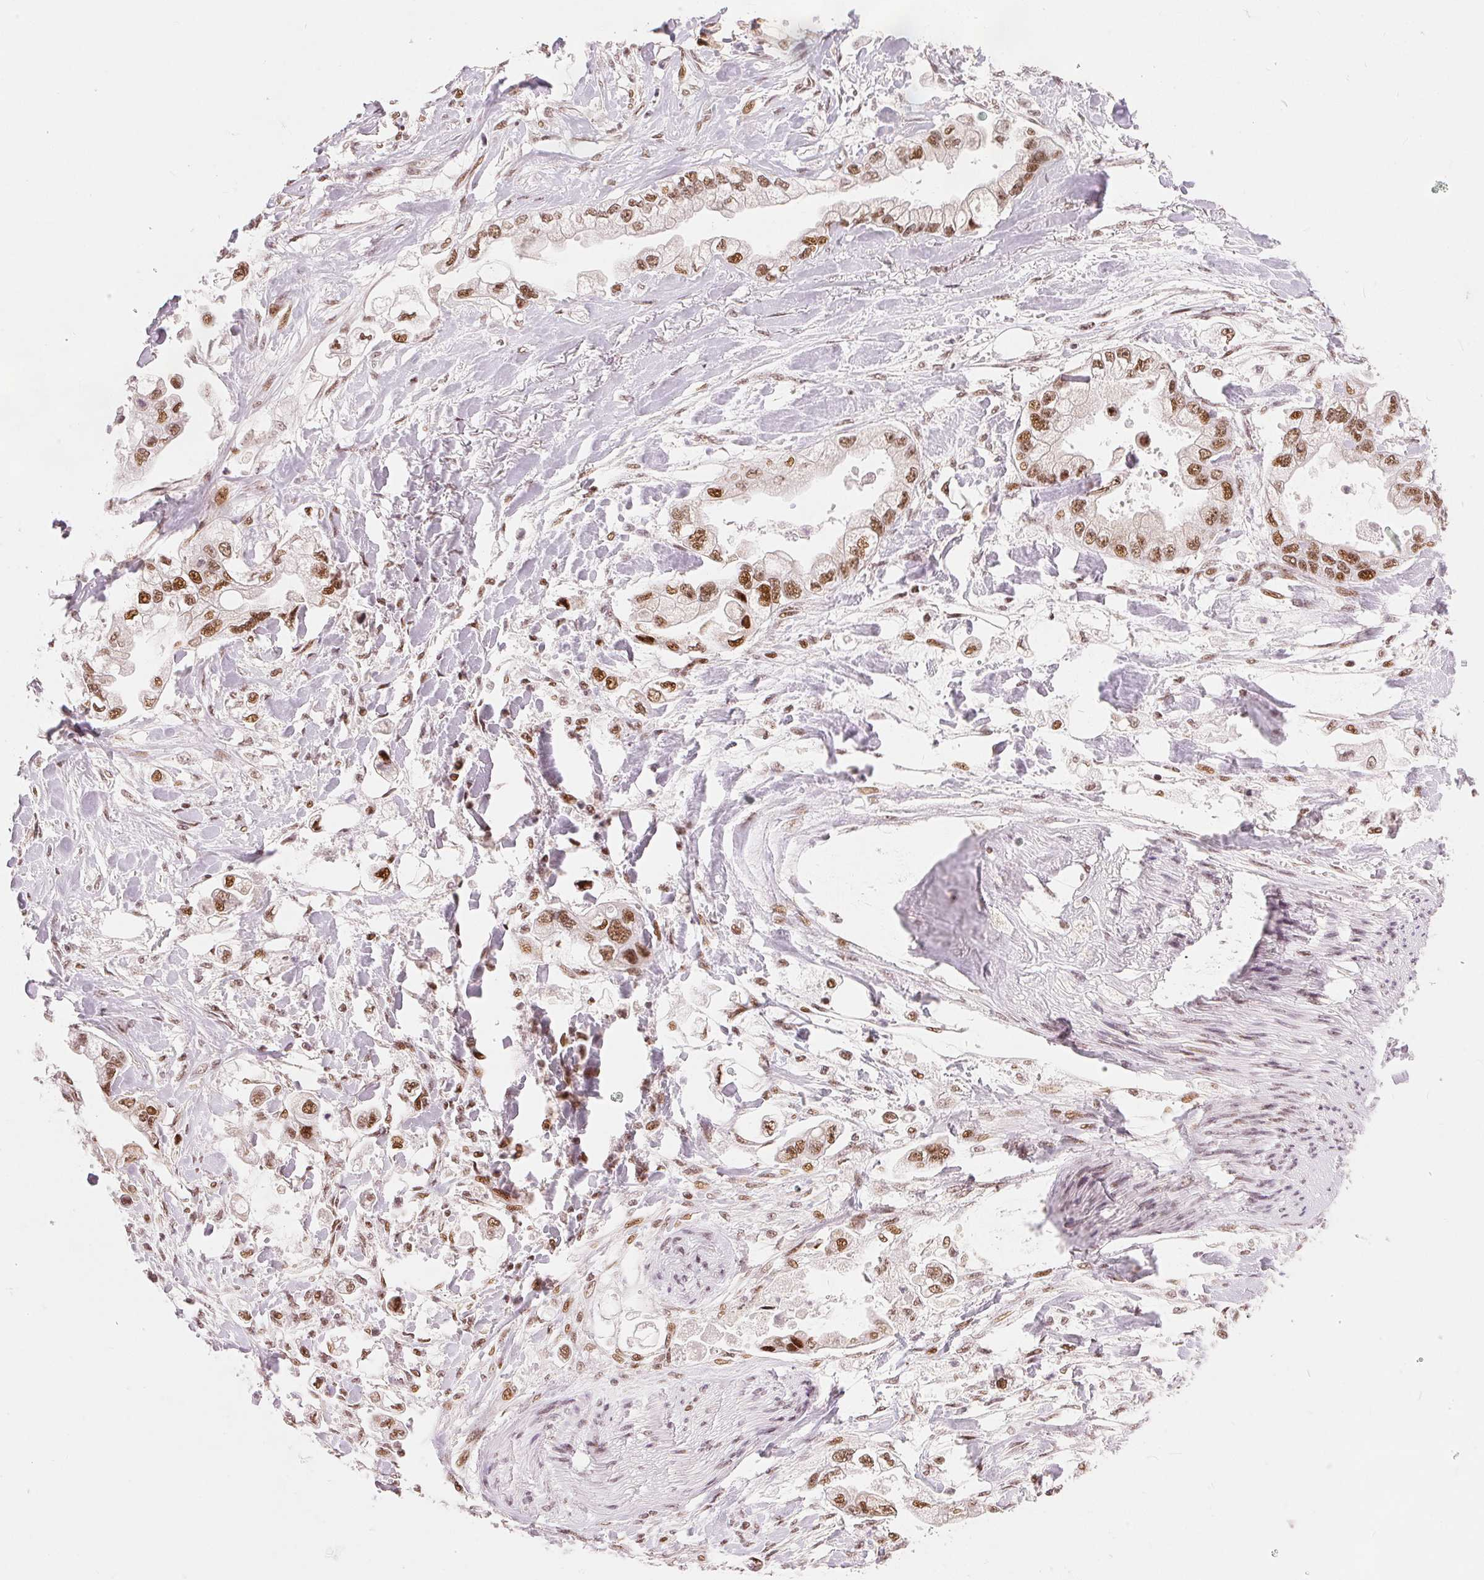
{"staining": {"intensity": "moderate", "quantity": ">75%", "location": "nuclear"}, "tissue": "stomach cancer", "cell_type": "Tumor cells", "image_type": "cancer", "snomed": [{"axis": "morphology", "description": "Adenocarcinoma, NOS"}, {"axis": "topography", "description": "Stomach"}], "caption": "A photomicrograph of stomach cancer (adenocarcinoma) stained for a protein exhibits moderate nuclear brown staining in tumor cells. The protein is shown in brown color, while the nuclei are stained blue.", "gene": "ZNF703", "patient": {"sex": "male", "age": 62}}